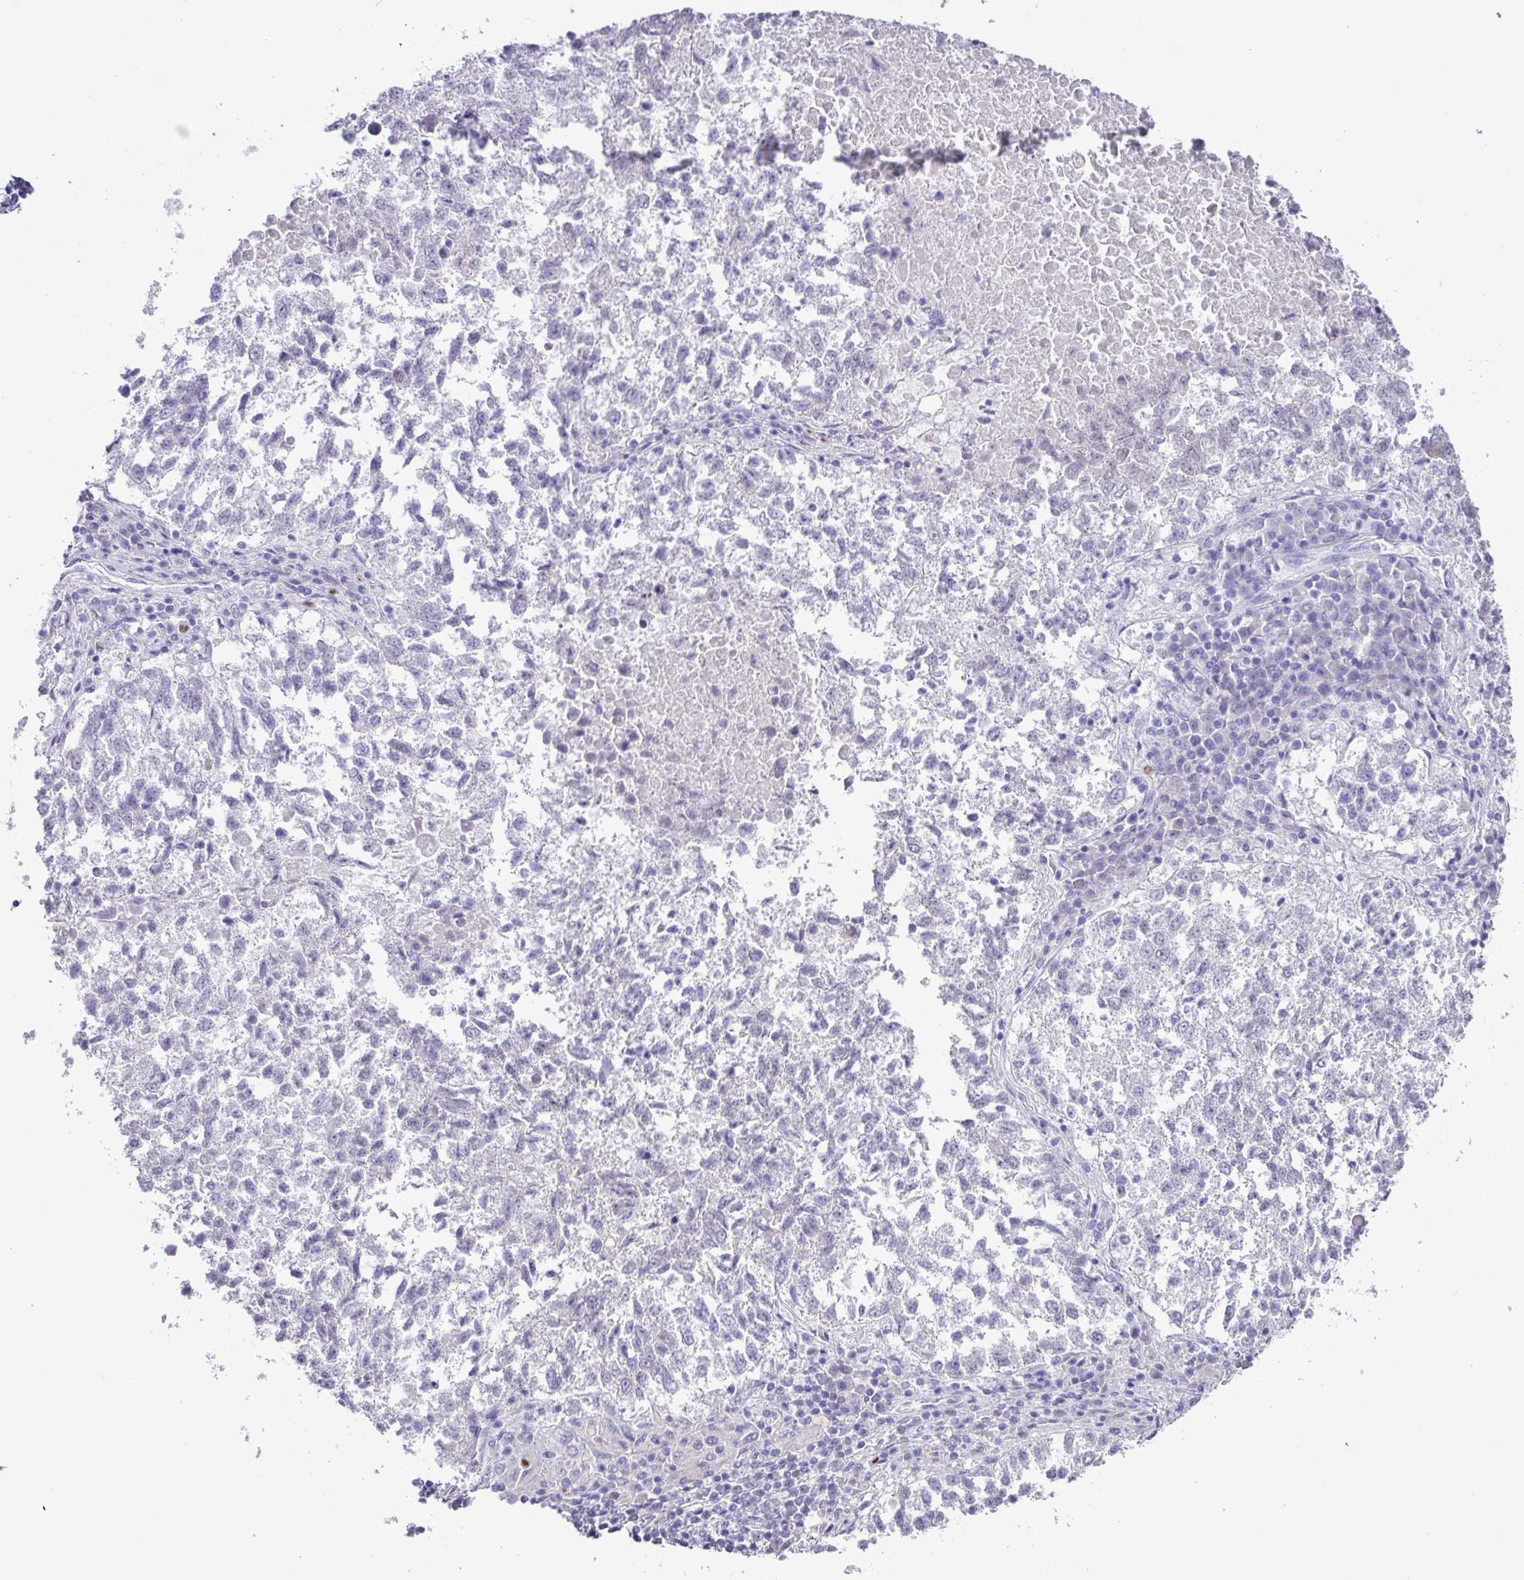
{"staining": {"intensity": "negative", "quantity": "none", "location": "none"}, "tissue": "lung cancer", "cell_type": "Tumor cells", "image_type": "cancer", "snomed": [{"axis": "morphology", "description": "Squamous cell carcinoma, NOS"}, {"axis": "topography", "description": "Lung"}], "caption": "This micrograph is of lung cancer stained with immunohistochemistry to label a protein in brown with the nuclei are counter-stained blue. There is no expression in tumor cells. Brightfield microscopy of immunohistochemistry stained with DAB (brown) and hematoxylin (blue), captured at high magnification.", "gene": "BCL11A", "patient": {"sex": "male", "age": 73}}